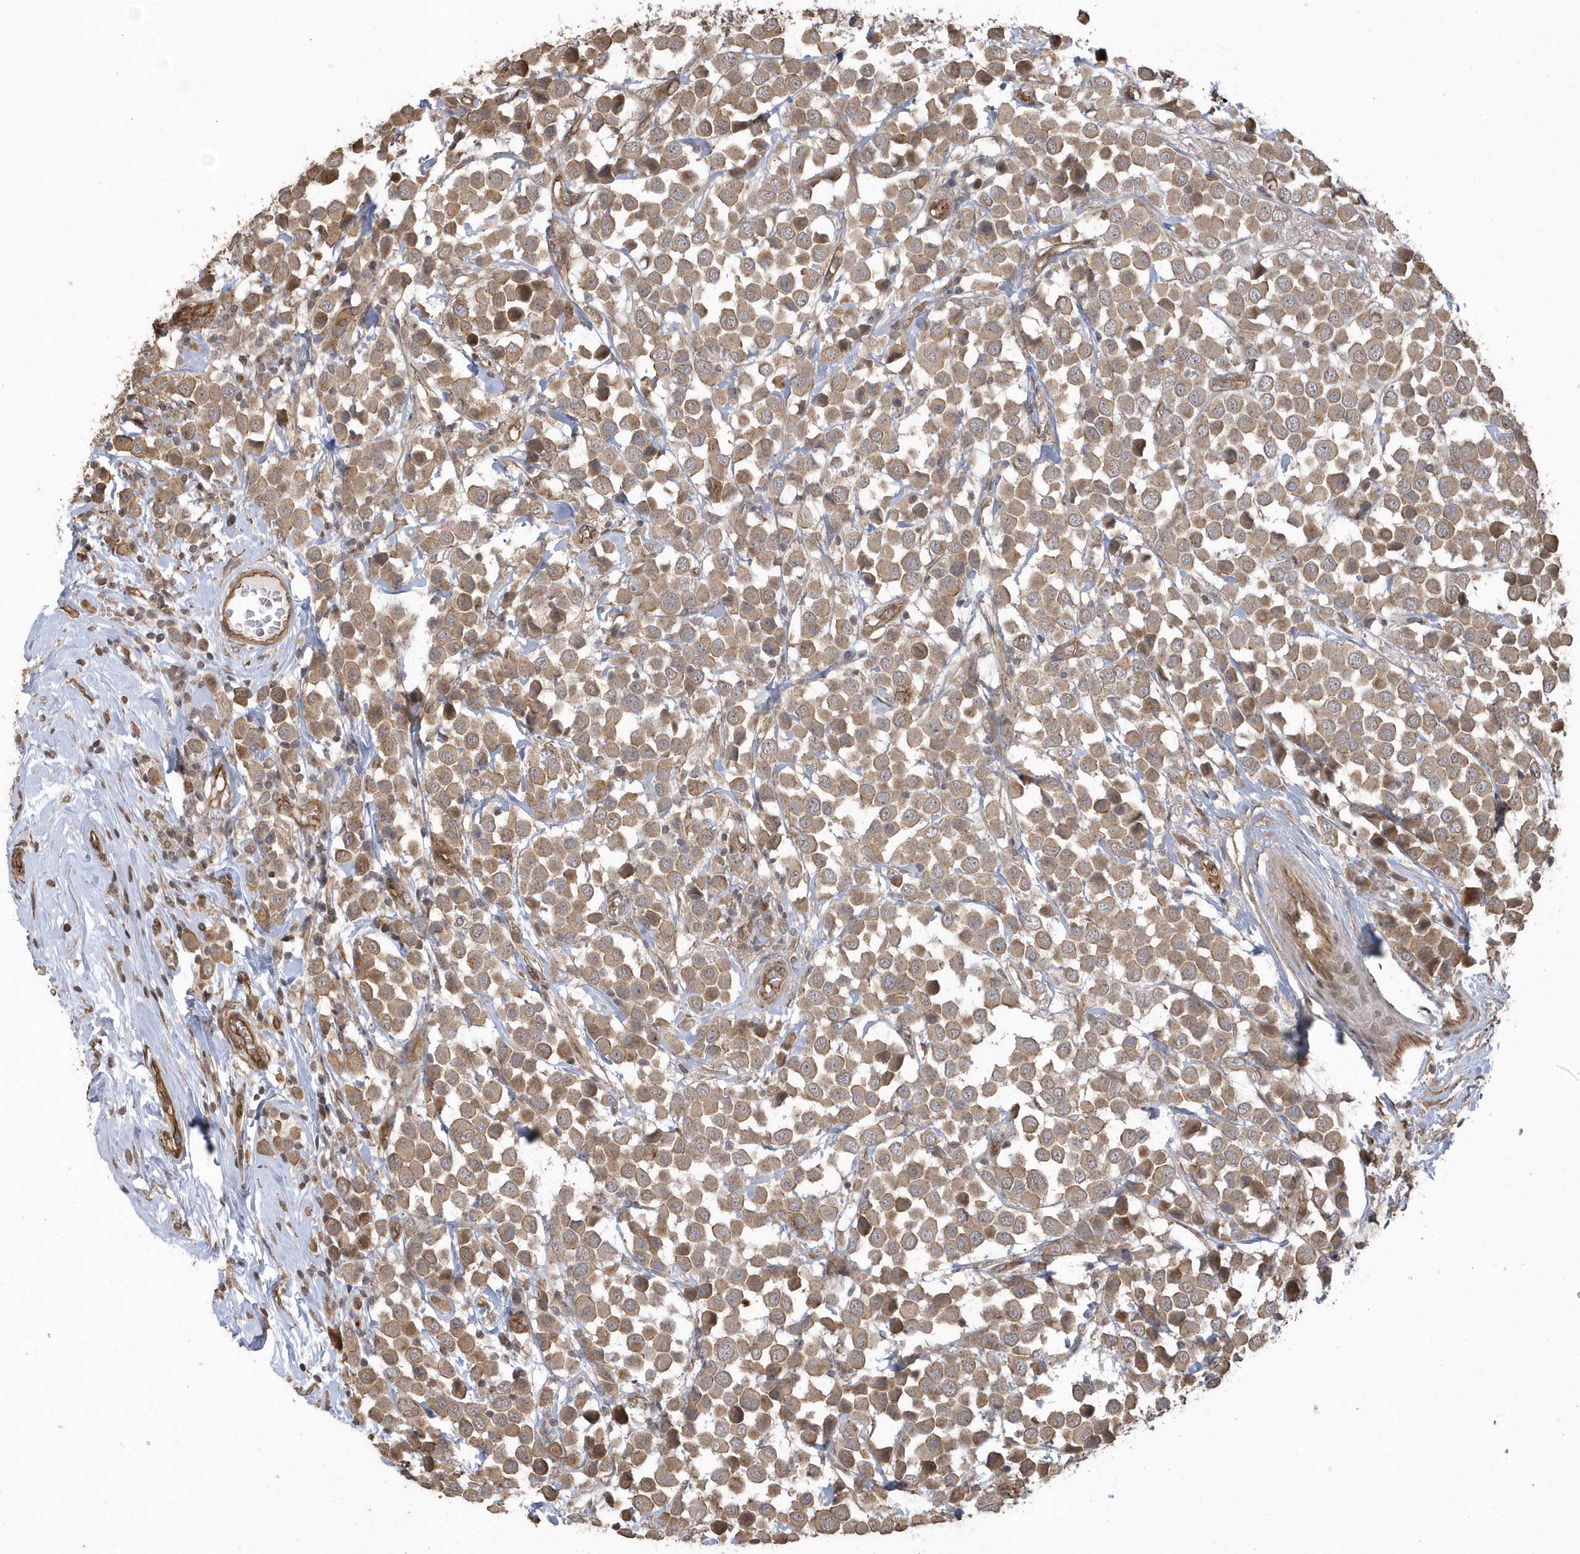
{"staining": {"intensity": "moderate", "quantity": ">75%", "location": "cytoplasmic/membranous"}, "tissue": "breast cancer", "cell_type": "Tumor cells", "image_type": "cancer", "snomed": [{"axis": "morphology", "description": "Duct carcinoma"}, {"axis": "topography", "description": "Breast"}], "caption": "There is medium levels of moderate cytoplasmic/membranous expression in tumor cells of invasive ductal carcinoma (breast), as demonstrated by immunohistochemical staining (brown color).", "gene": "HERPUD1", "patient": {"sex": "female", "age": 61}}